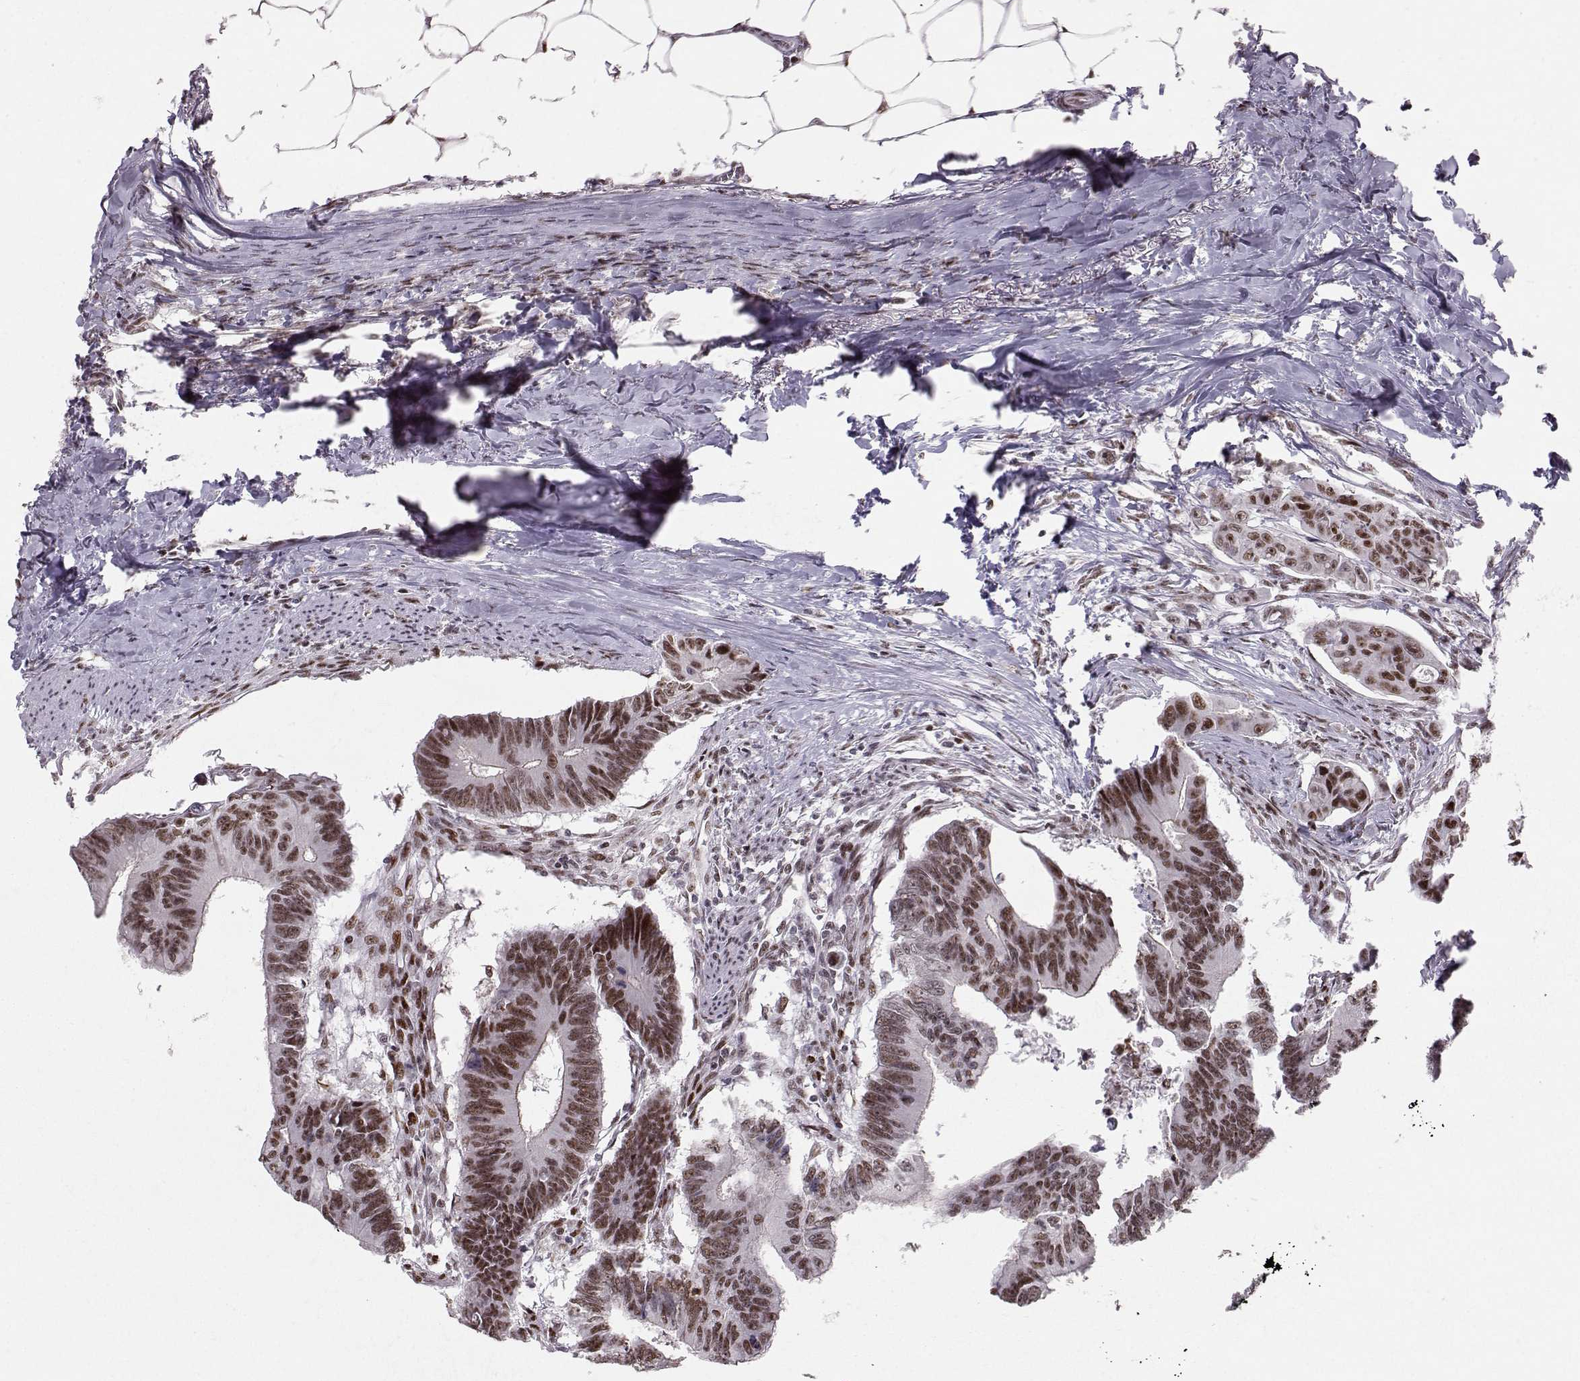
{"staining": {"intensity": "strong", "quantity": ">75%", "location": "nuclear"}, "tissue": "colorectal cancer", "cell_type": "Tumor cells", "image_type": "cancer", "snomed": [{"axis": "morphology", "description": "Adenocarcinoma, NOS"}, {"axis": "topography", "description": "Colon"}], "caption": "This is an image of immunohistochemistry (IHC) staining of adenocarcinoma (colorectal), which shows strong positivity in the nuclear of tumor cells.", "gene": "SNAPC2", "patient": {"sex": "male", "age": 70}}